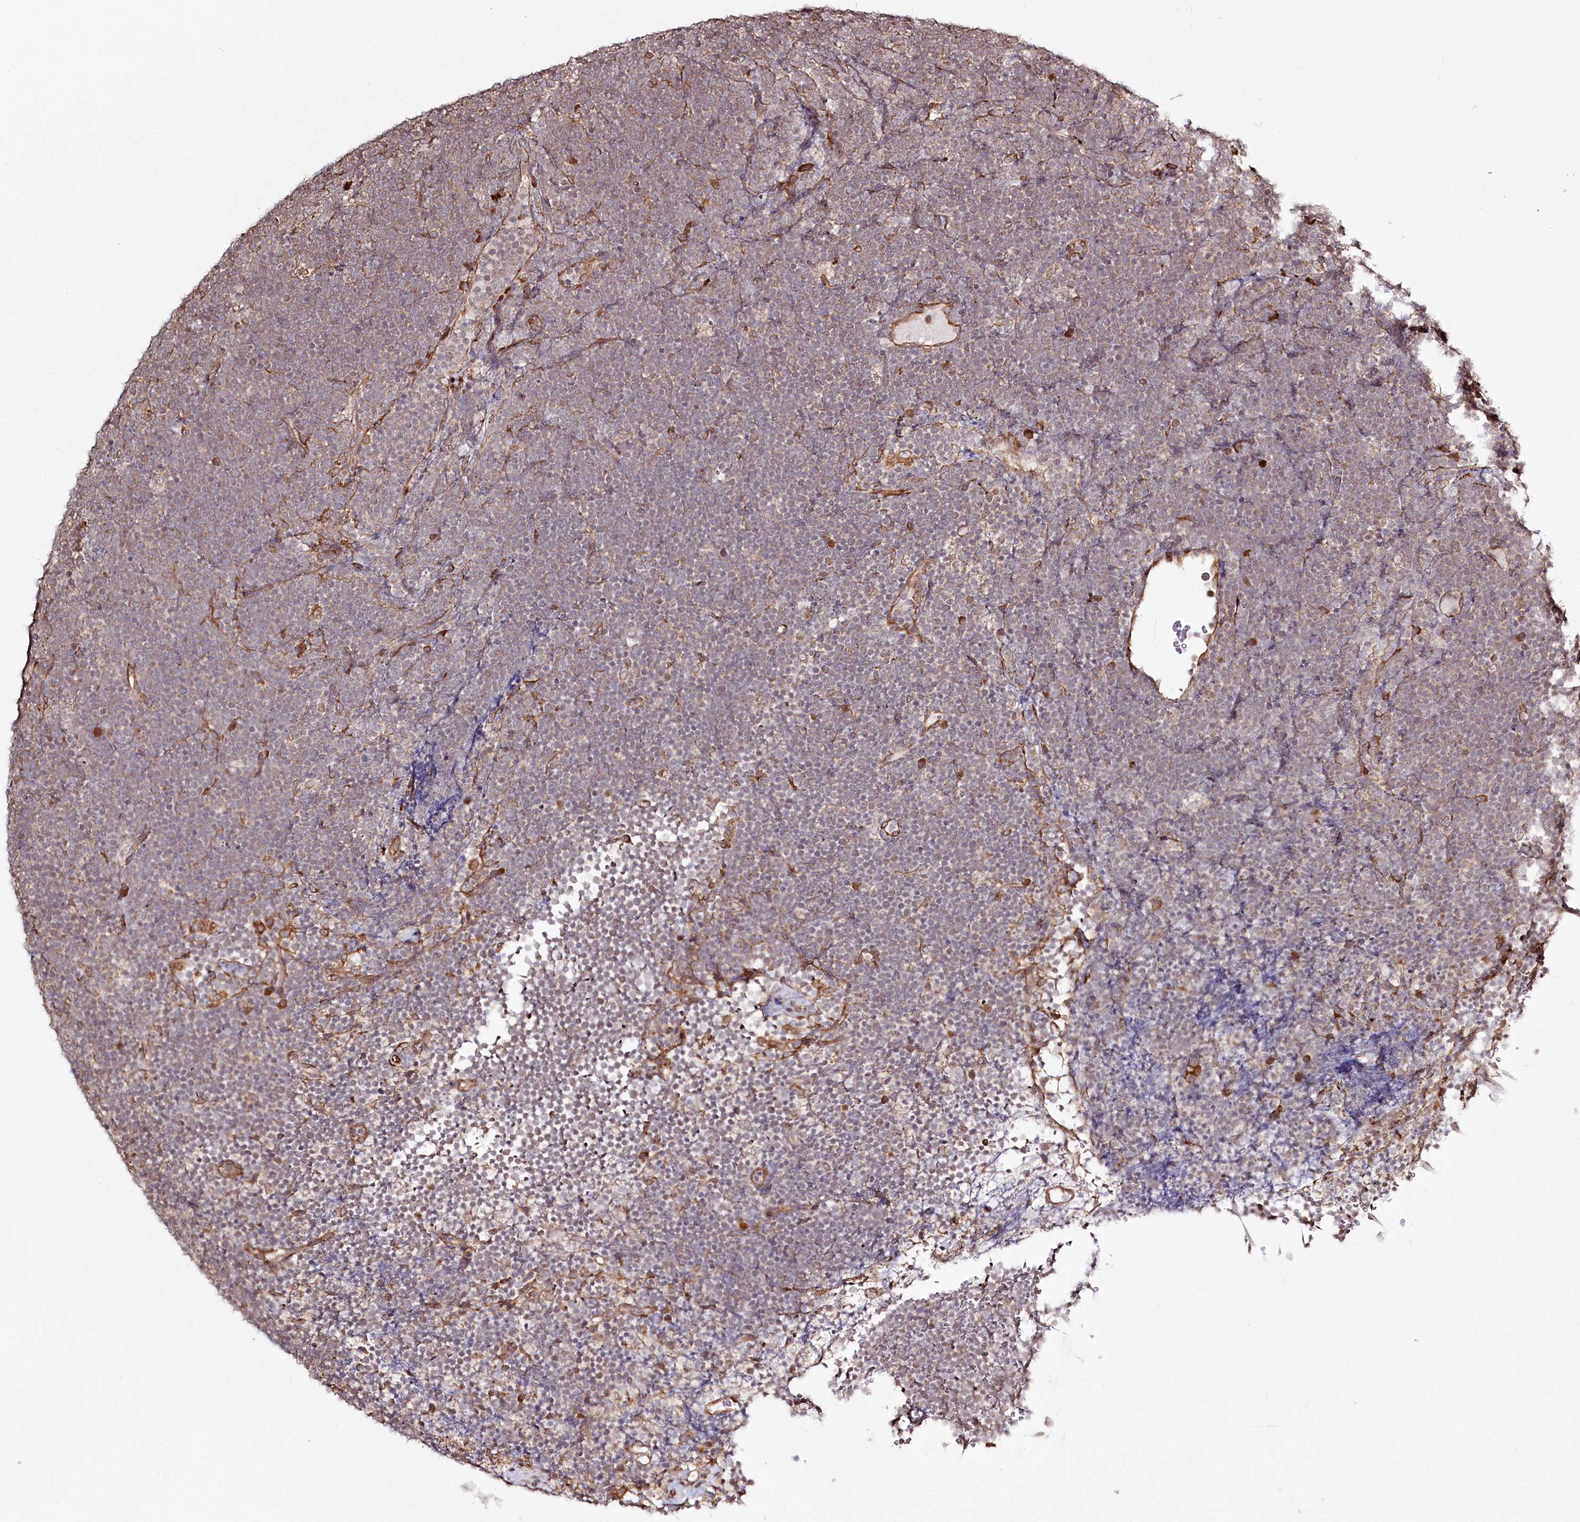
{"staining": {"intensity": "weak", "quantity": "<25%", "location": "cytoplasmic/membranous"}, "tissue": "lymphoma", "cell_type": "Tumor cells", "image_type": "cancer", "snomed": [{"axis": "morphology", "description": "Malignant lymphoma, non-Hodgkin's type, High grade"}, {"axis": "topography", "description": "Lymph node"}], "caption": "Image shows no significant protein positivity in tumor cells of malignant lymphoma, non-Hodgkin's type (high-grade). The staining is performed using DAB (3,3'-diaminobenzidine) brown chromogen with nuclei counter-stained in using hematoxylin.", "gene": "FAM13A", "patient": {"sex": "male", "age": 13}}